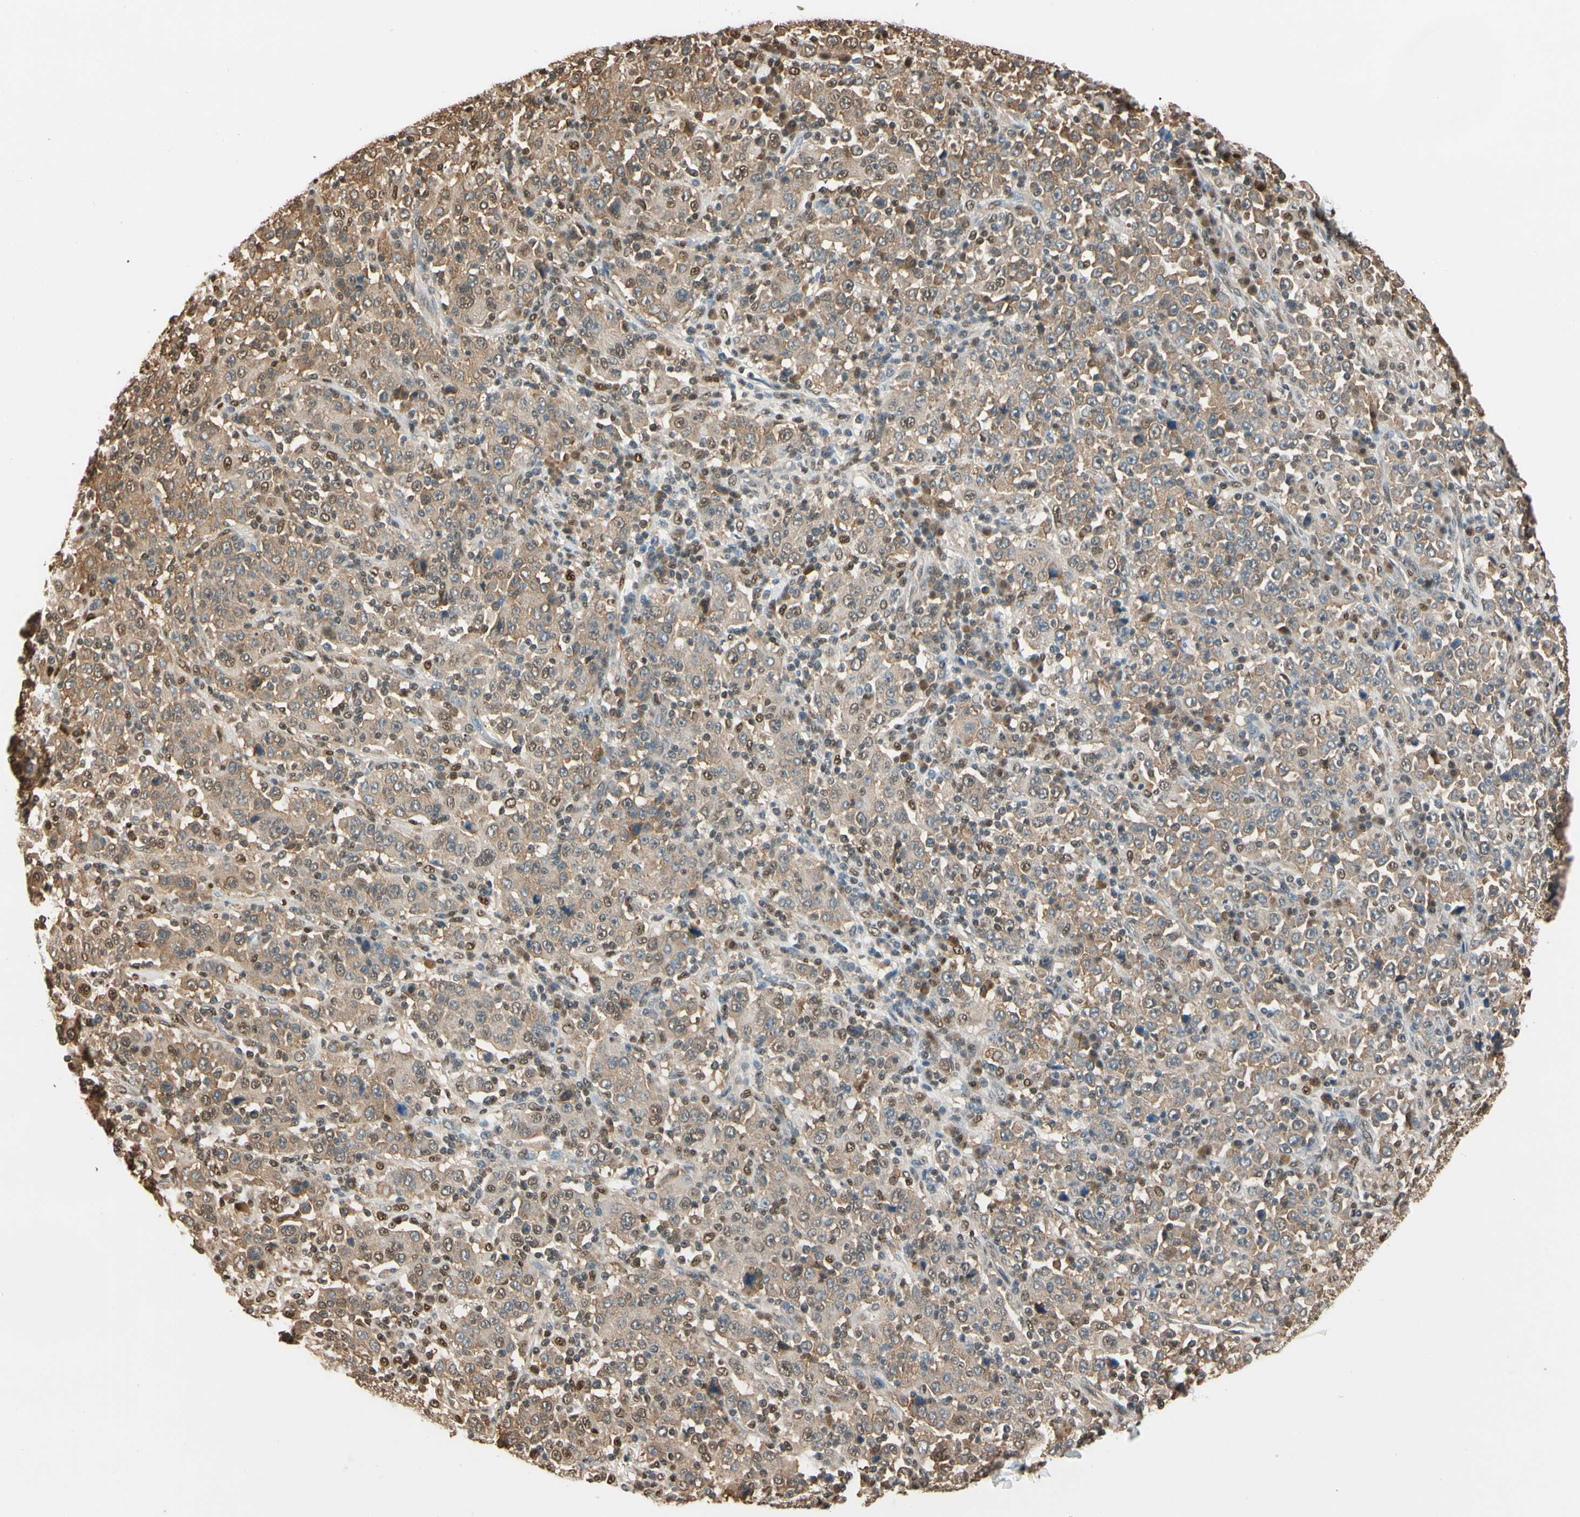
{"staining": {"intensity": "weak", "quantity": ">75%", "location": "cytoplasmic/membranous,nuclear"}, "tissue": "stomach cancer", "cell_type": "Tumor cells", "image_type": "cancer", "snomed": [{"axis": "morphology", "description": "Normal tissue, NOS"}, {"axis": "morphology", "description": "Adenocarcinoma, NOS"}, {"axis": "topography", "description": "Stomach, upper"}, {"axis": "topography", "description": "Stomach"}], "caption": "Tumor cells show weak cytoplasmic/membranous and nuclear positivity in about >75% of cells in stomach adenocarcinoma. (brown staining indicates protein expression, while blue staining denotes nuclei).", "gene": "PNCK", "patient": {"sex": "male", "age": 59}}